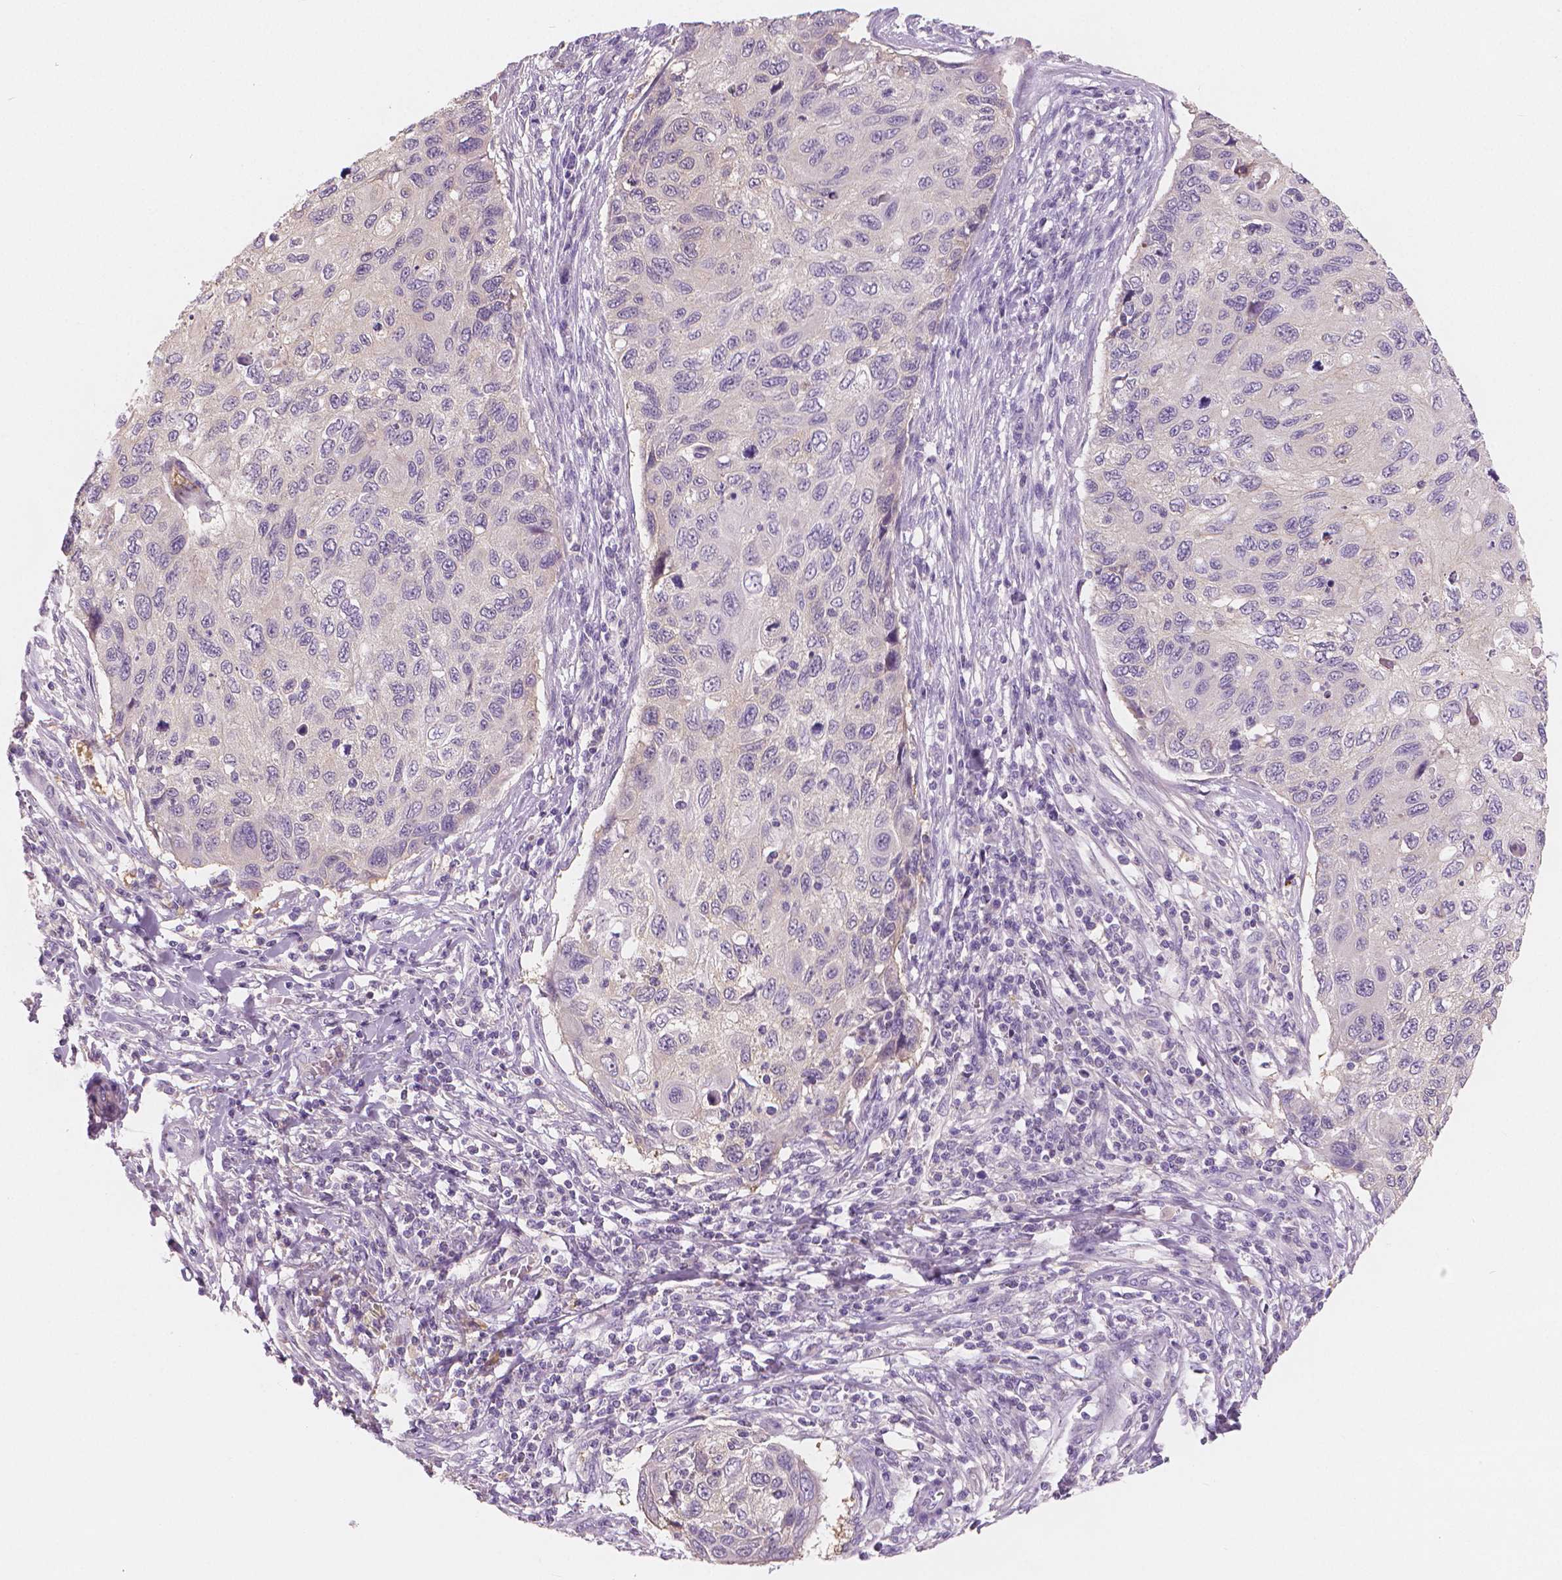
{"staining": {"intensity": "negative", "quantity": "none", "location": "none"}, "tissue": "cervical cancer", "cell_type": "Tumor cells", "image_type": "cancer", "snomed": [{"axis": "morphology", "description": "Squamous cell carcinoma, NOS"}, {"axis": "topography", "description": "Cervix"}], "caption": "Immunohistochemistry histopathology image of human cervical squamous cell carcinoma stained for a protein (brown), which exhibits no expression in tumor cells. Nuclei are stained in blue.", "gene": "APOA4", "patient": {"sex": "female", "age": 70}}